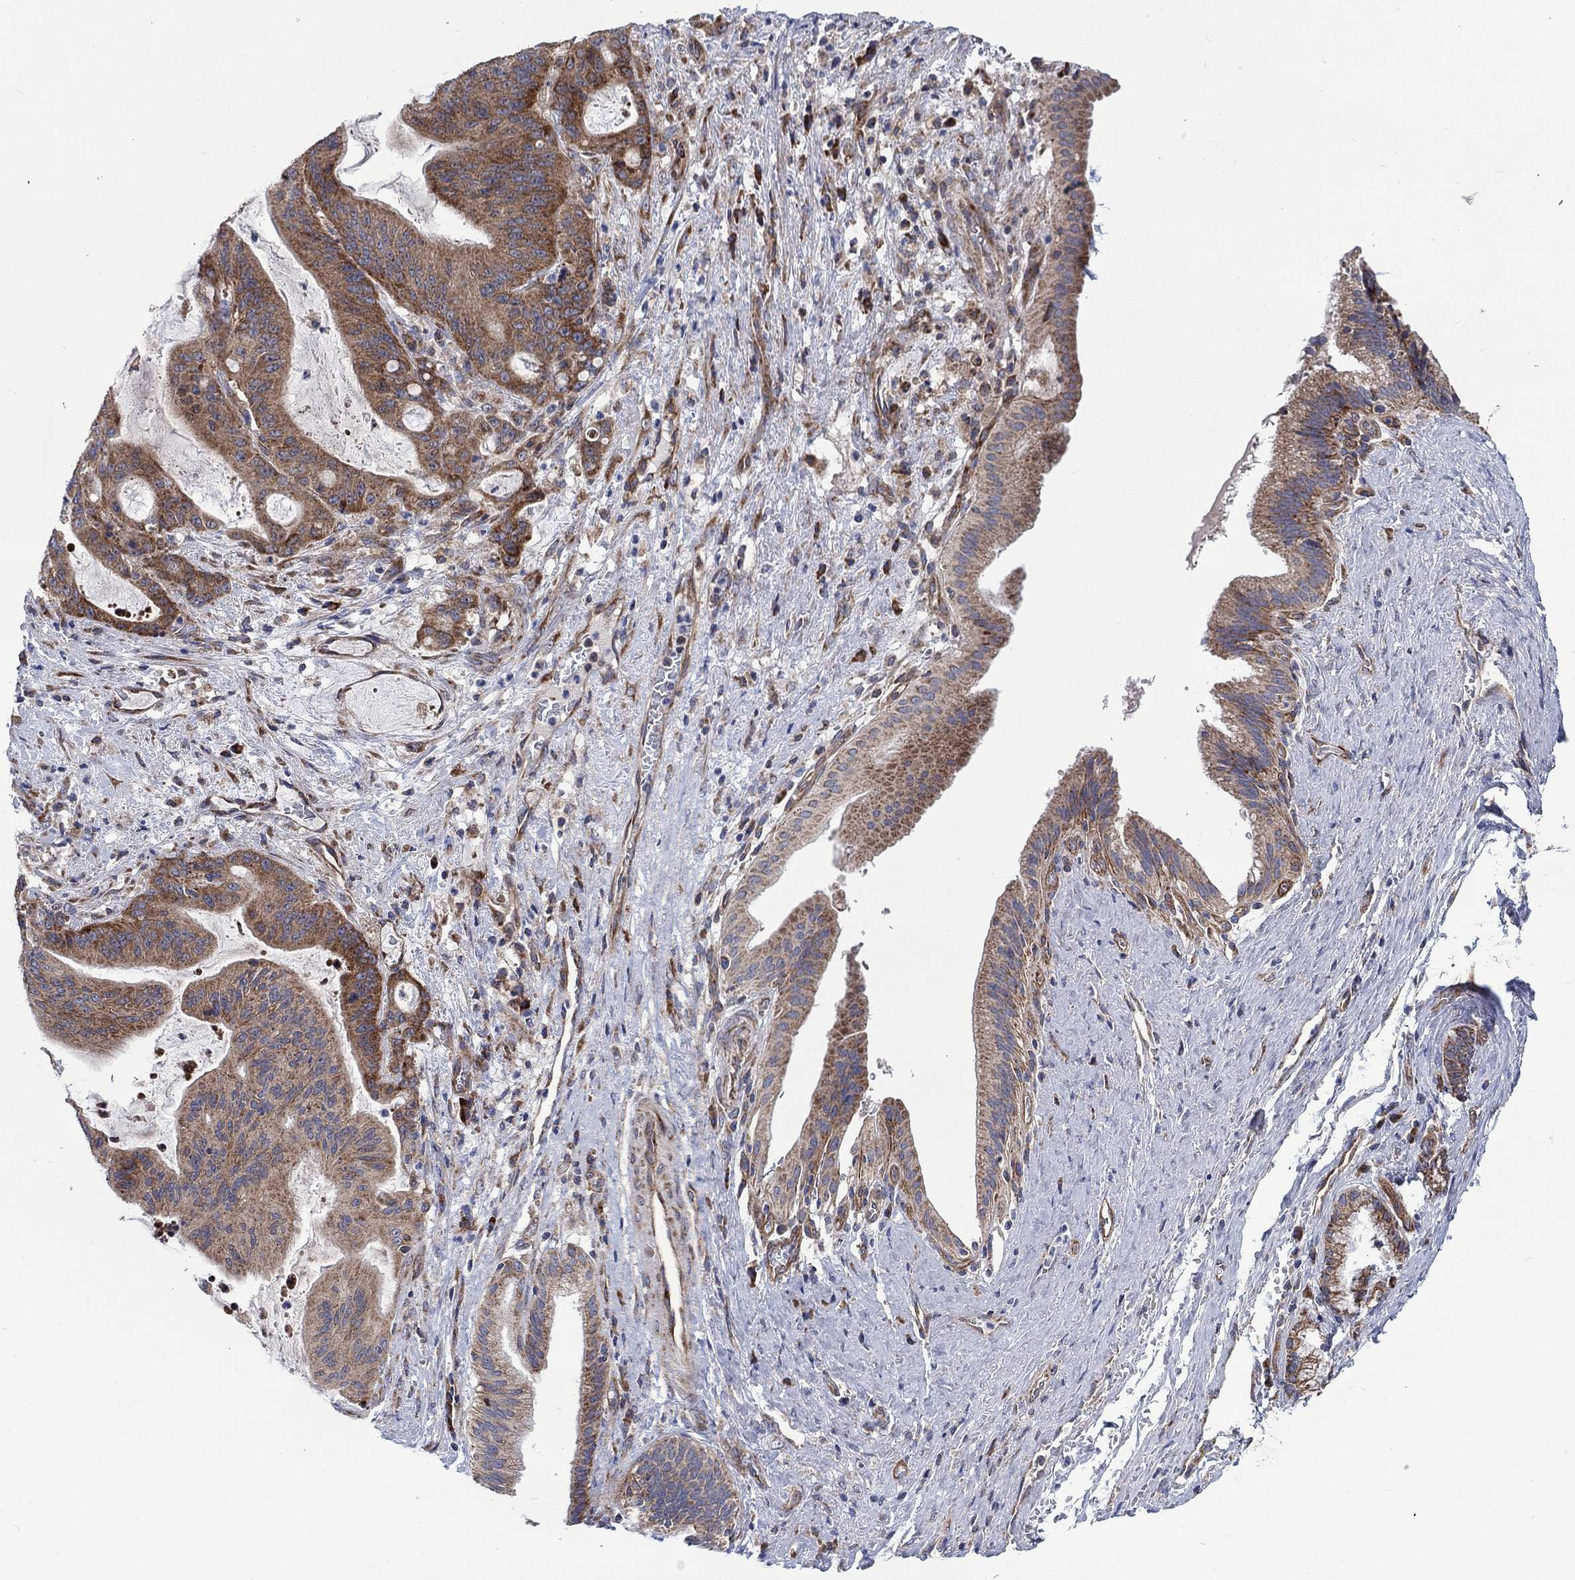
{"staining": {"intensity": "moderate", "quantity": ">75%", "location": "cytoplasmic/membranous"}, "tissue": "liver cancer", "cell_type": "Tumor cells", "image_type": "cancer", "snomed": [{"axis": "morphology", "description": "Cholangiocarcinoma"}, {"axis": "topography", "description": "Liver"}], "caption": "Protein staining exhibits moderate cytoplasmic/membranous staining in about >75% of tumor cells in cholangiocarcinoma (liver).", "gene": "RPLP0", "patient": {"sex": "female", "age": 73}}